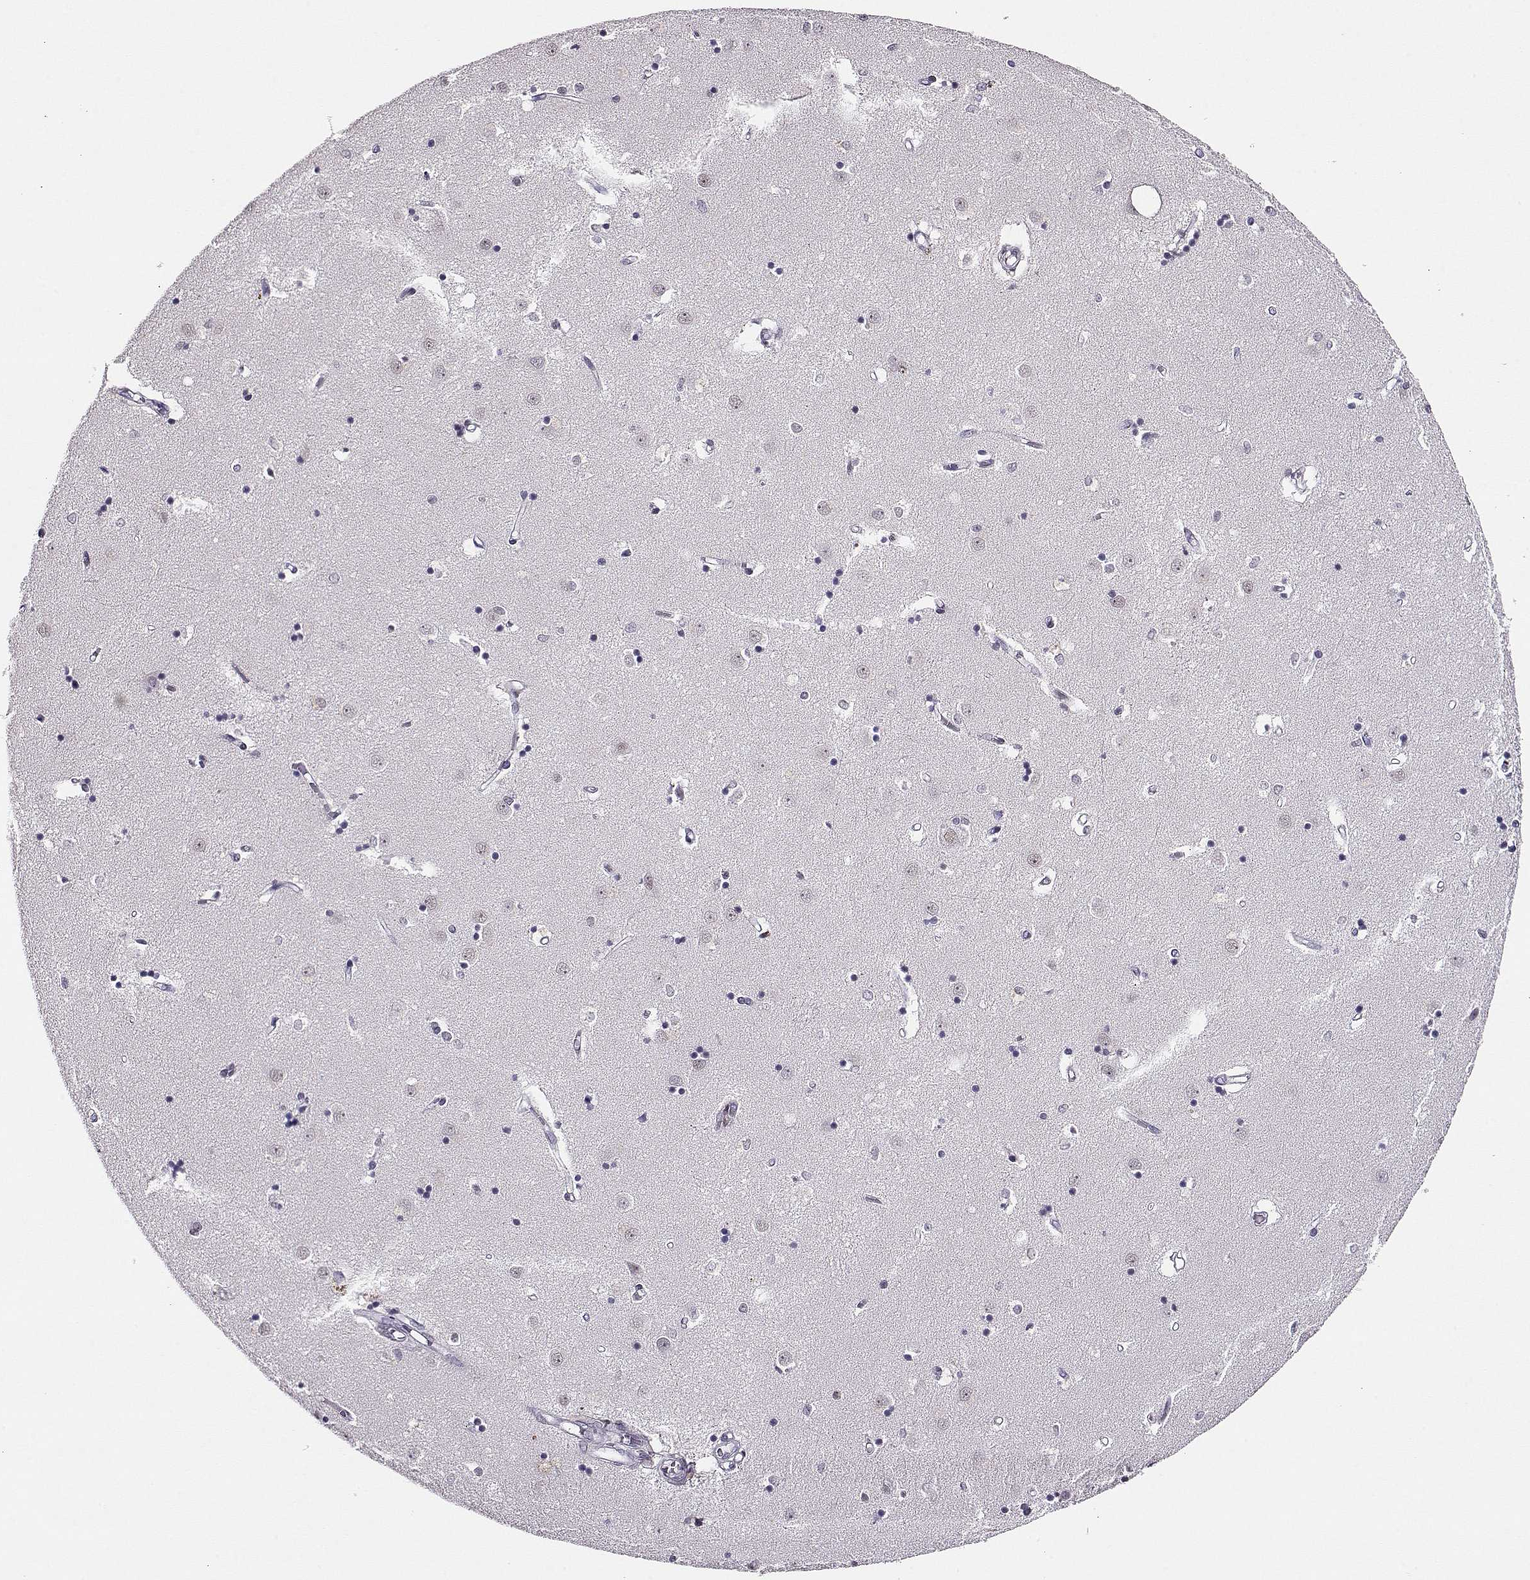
{"staining": {"intensity": "negative", "quantity": "none", "location": "none"}, "tissue": "caudate", "cell_type": "Glial cells", "image_type": "normal", "snomed": [{"axis": "morphology", "description": "Normal tissue, NOS"}, {"axis": "topography", "description": "Lateral ventricle wall"}], "caption": "IHC image of benign caudate stained for a protein (brown), which demonstrates no staining in glial cells.", "gene": "POLI", "patient": {"sex": "male", "age": 54}}